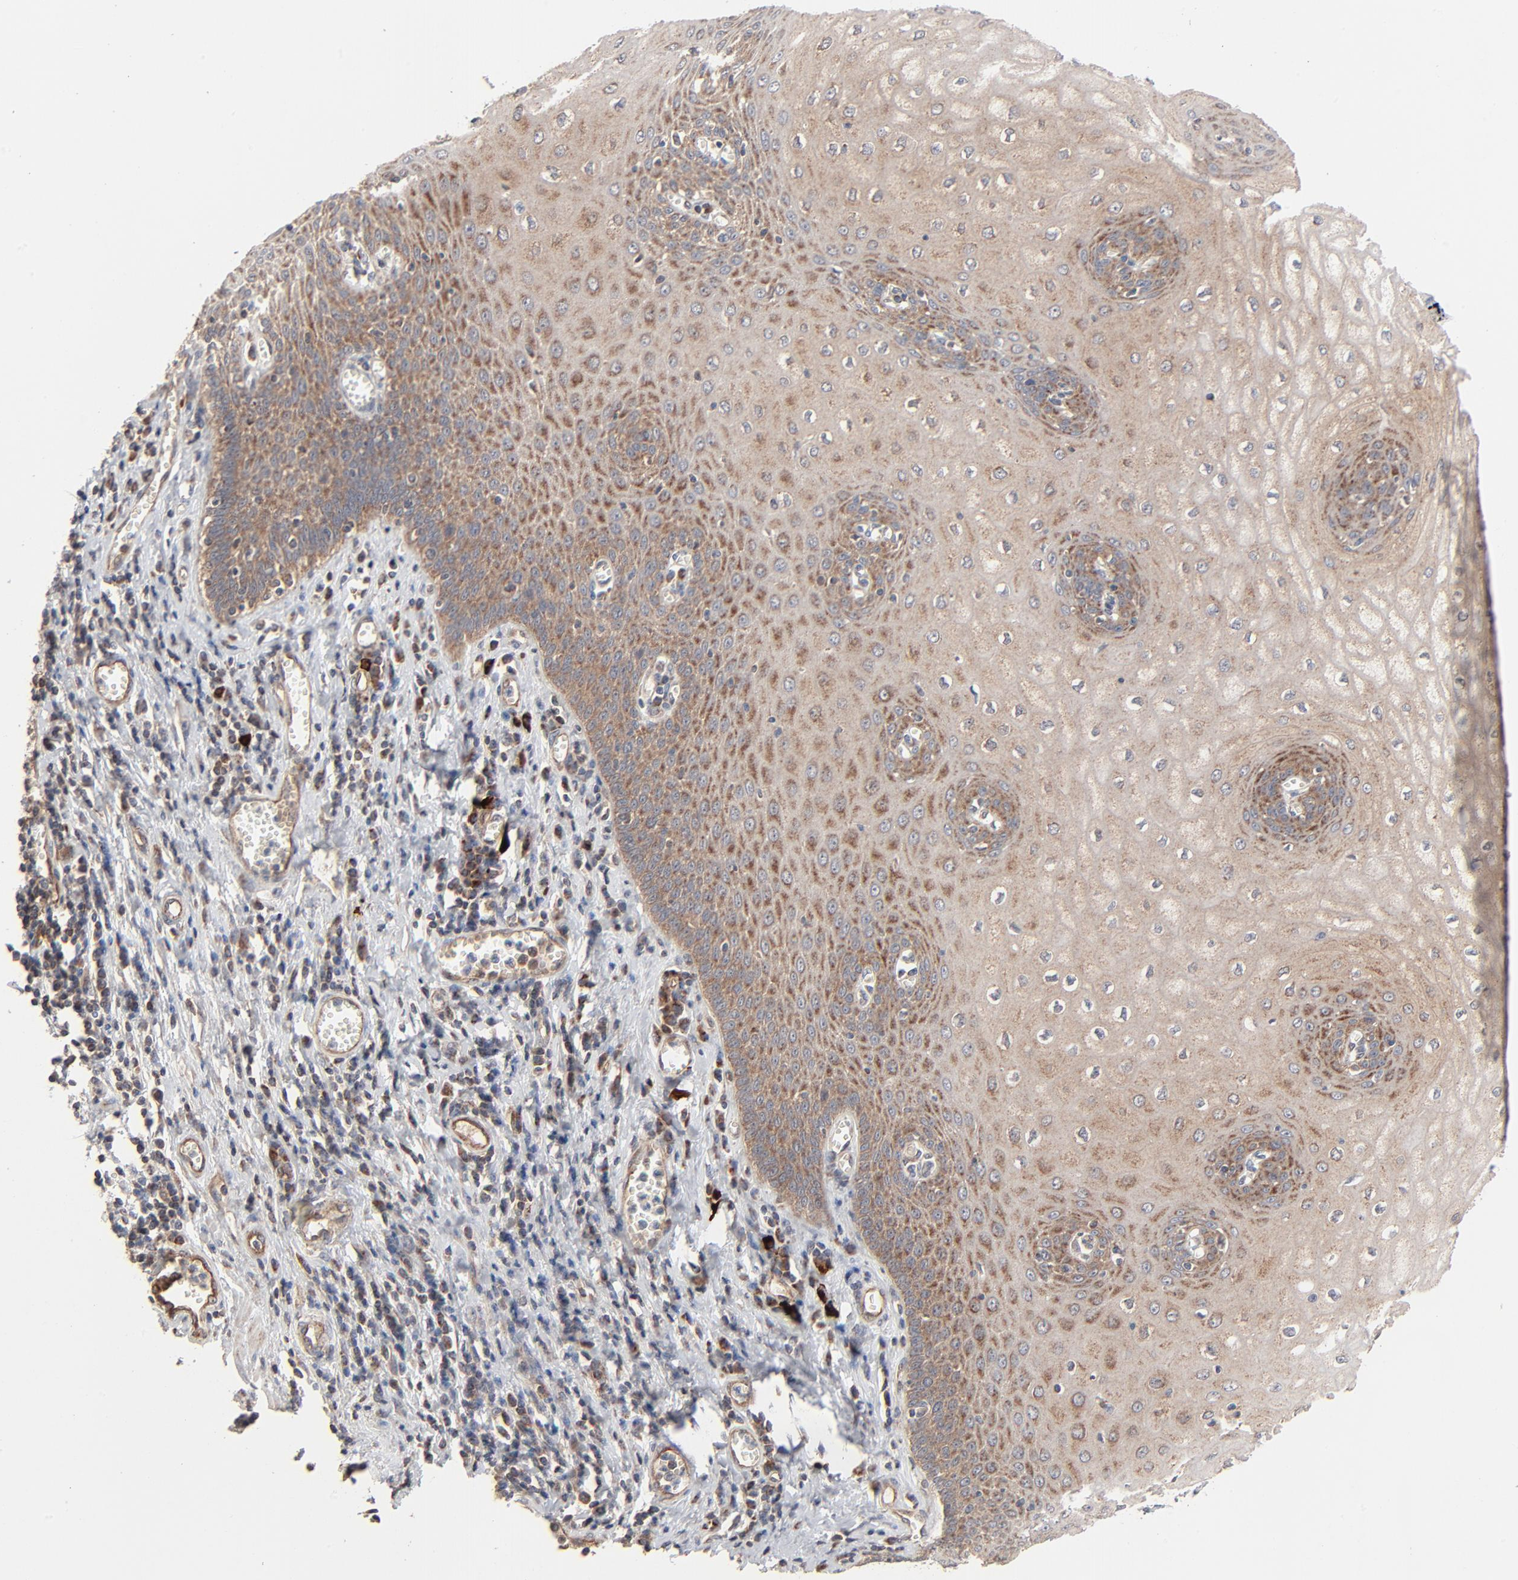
{"staining": {"intensity": "moderate", "quantity": ">75%", "location": "cytoplasmic/membranous"}, "tissue": "esophagus", "cell_type": "Squamous epithelial cells", "image_type": "normal", "snomed": [{"axis": "morphology", "description": "Normal tissue, NOS"}, {"axis": "morphology", "description": "Squamous cell carcinoma, NOS"}, {"axis": "topography", "description": "Esophagus"}], "caption": "IHC image of unremarkable esophagus stained for a protein (brown), which shows medium levels of moderate cytoplasmic/membranous staining in about >75% of squamous epithelial cells.", "gene": "ABLIM3", "patient": {"sex": "male", "age": 65}}